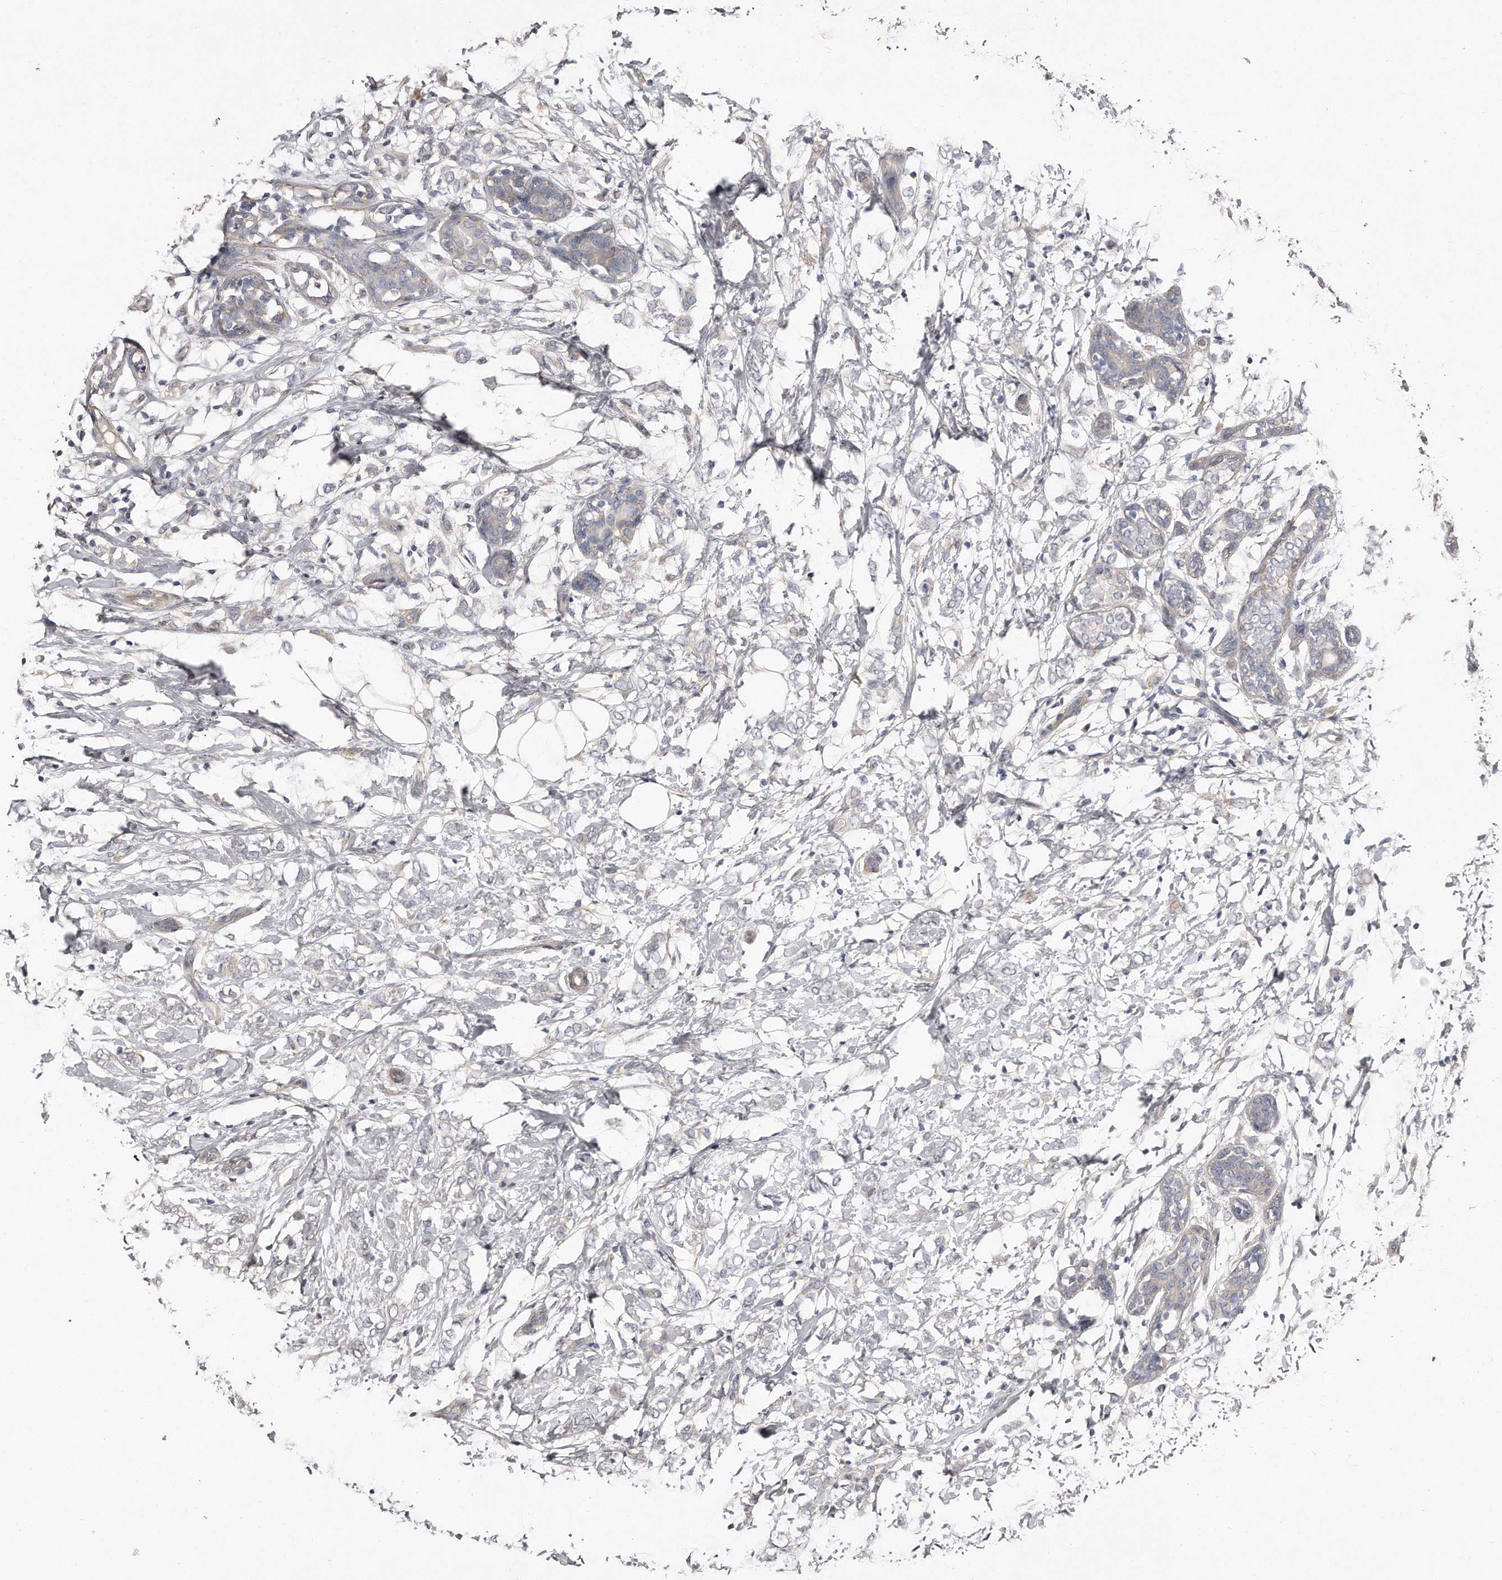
{"staining": {"intensity": "negative", "quantity": "none", "location": "none"}, "tissue": "breast cancer", "cell_type": "Tumor cells", "image_type": "cancer", "snomed": [{"axis": "morphology", "description": "Normal tissue, NOS"}, {"axis": "morphology", "description": "Lobular carcinoma"}, {"axis": "topography", "description": "Breast"}], "caption": "Breast cancer (lobular carcinoma) stained for a protein using immunohistochemistry (IHC) displays no positivity tumor cells.", "gene": "LMOD1", "patient": {"sex": "female", "age": 47}}